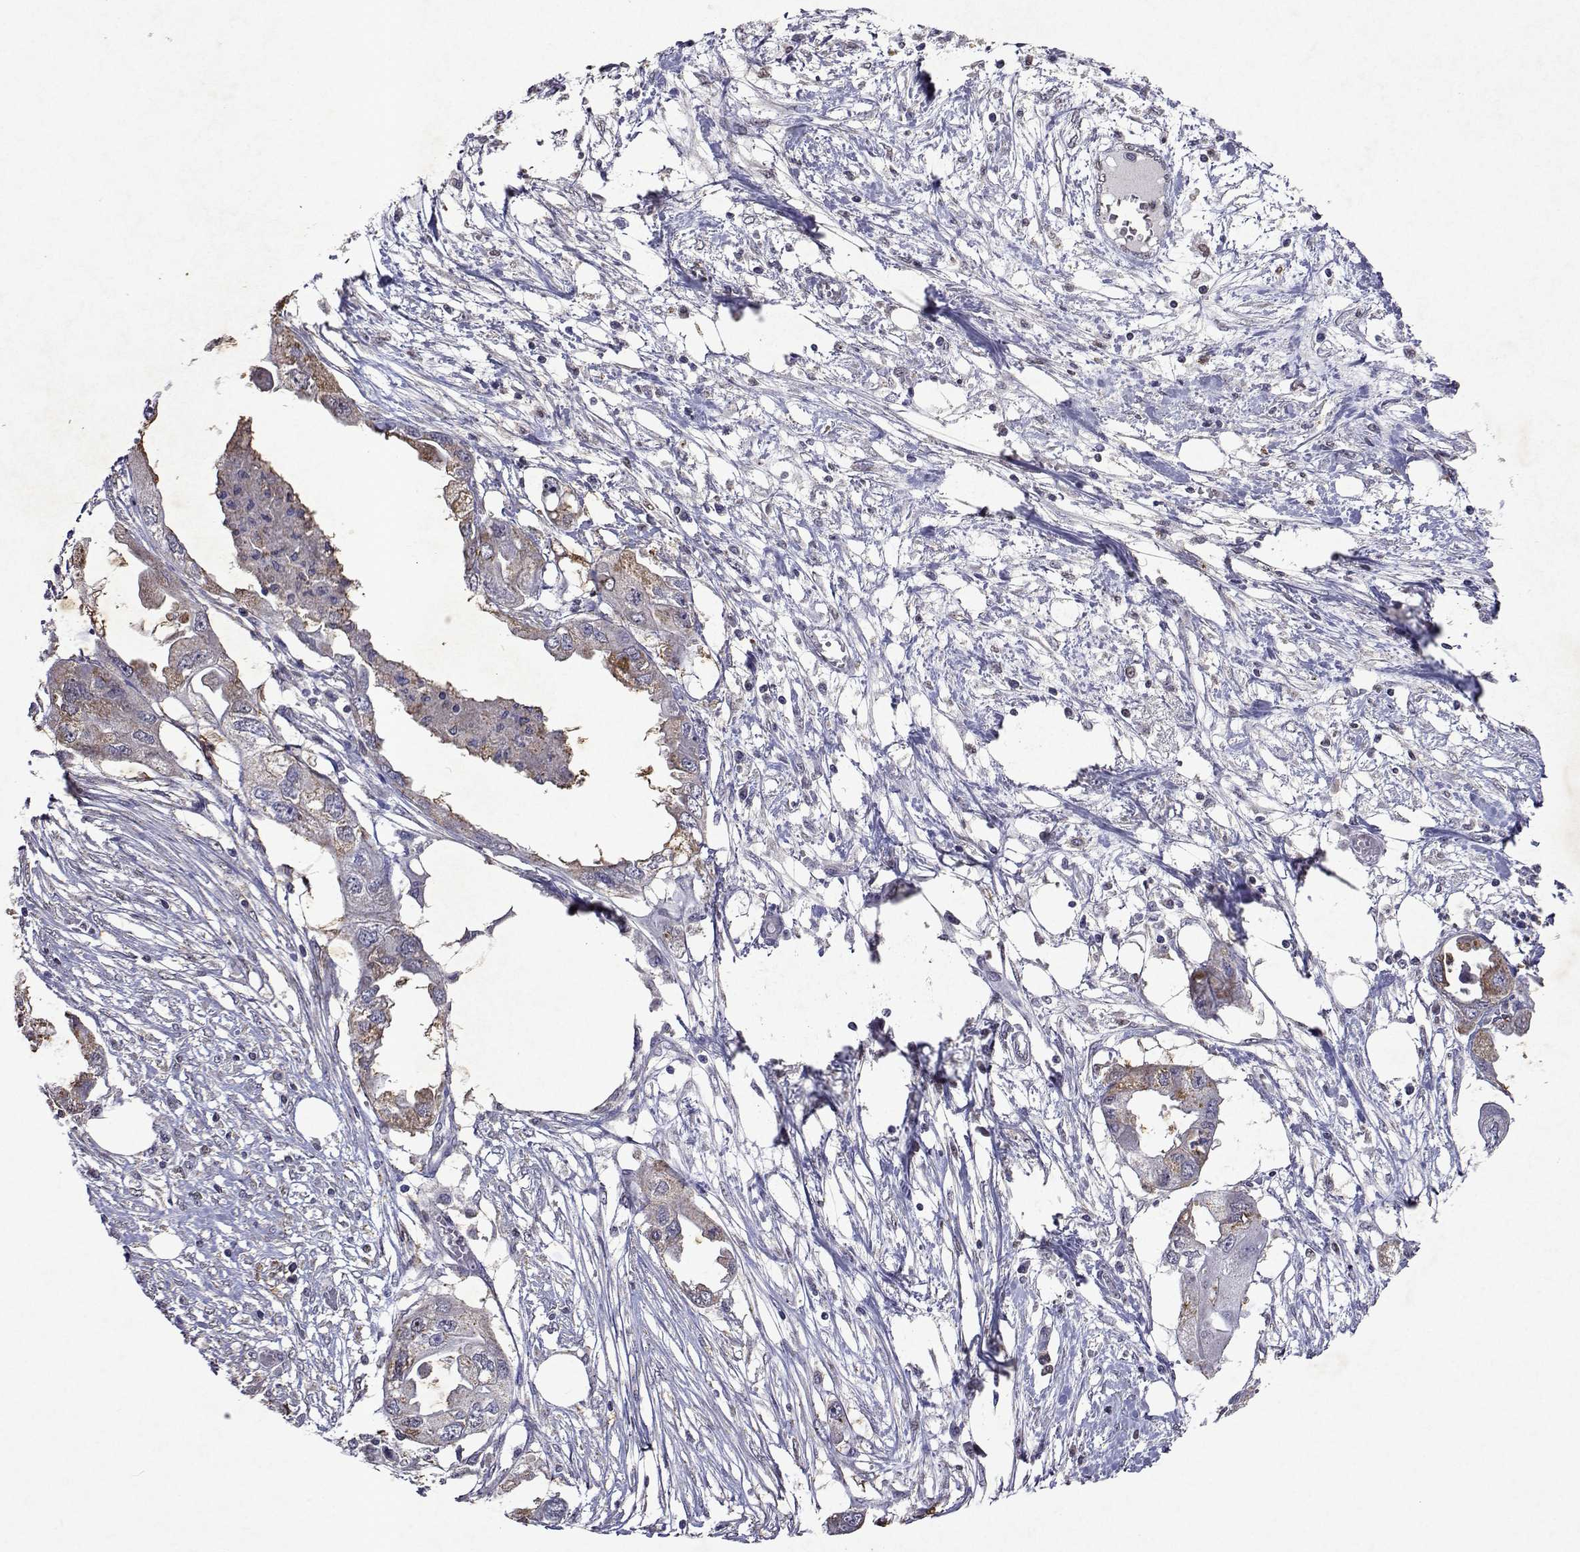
{"staining": {"intensity": "moderate", "quantity": "<25%", "location": "cytoplasmic/membranous"}, "tissue": "endometrial cancer", "cell_type": "Tumor cells", "image_type": "cancer", "snomed": [{"axis": "morphology", "description": "Adenocarcinoma, NOS"}, {"axis": "morphology", "description": "Adenocarcinoma, metastatic, NOS"}, {"axis": "topography", "description": "Adipose tissue"}, {"axis": "topography", "description": "Endometrium"}], "caption": "Endometrial adenocarcinoma stained with DAB IHC reveals low levels of moderate cytoplasmic/membranous expression in approximately <25% of tumor cells.", "gene": "DUSP28", "patient": {"sex": "female", "age": 67}}